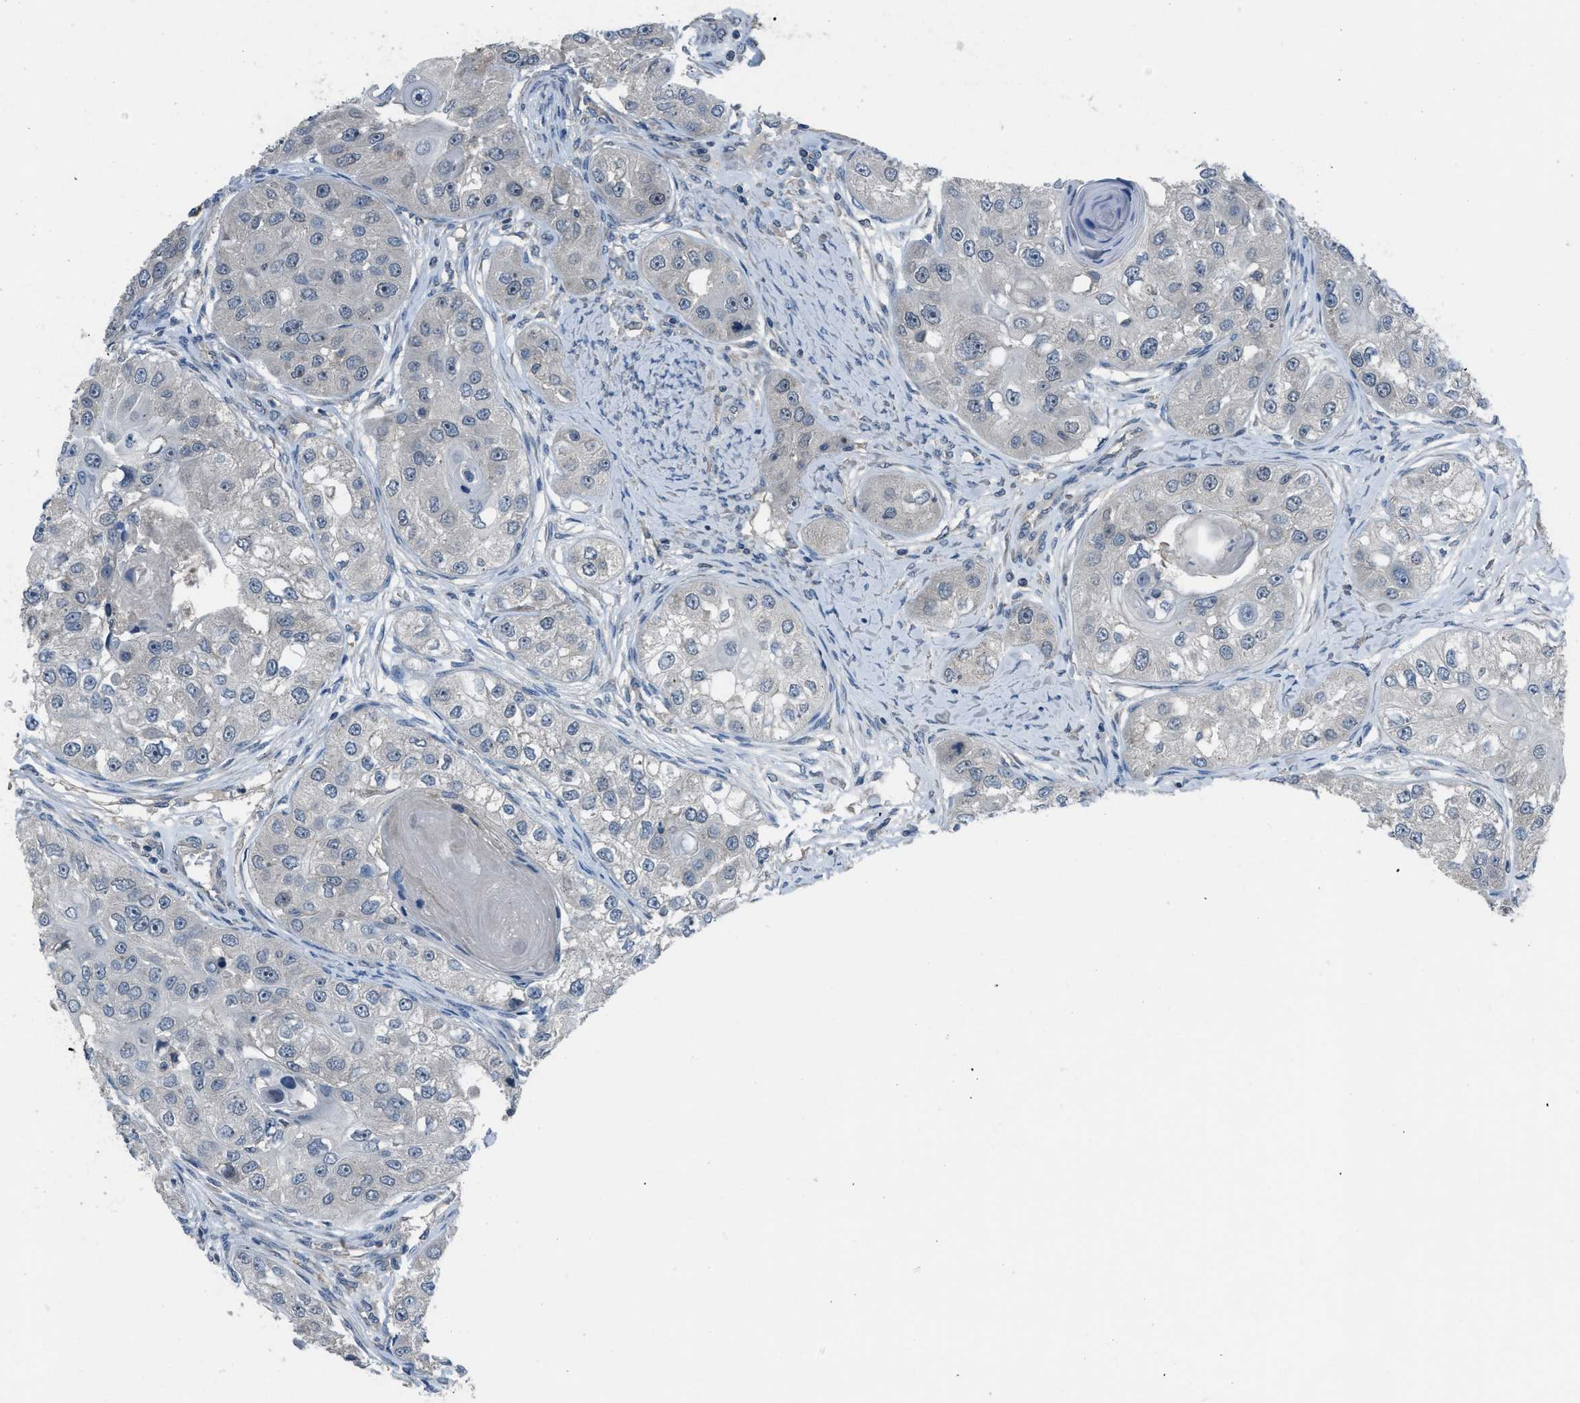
{"staining": {"intensity": "moderate", "quantity": "<25%", "location": "nuclear"}, "tissue": "head and neck cancer", "cell_type": "Tumor cells", "image_type": "cancer", "snomed": [{"axis": "morphology", "description": "Normal tissue, NOS"}, {"axis": "morphology", "description": "Squamous cell carcinoma, NOS"}, {"axis": "topography", "description": "Skeletal muscle"}, {"axis": "topography", "description": "Head-Neck"}], "caption": "The immunohistochemical stain labels moderate nuclear positivity in tumor cells of head and neck cancer tissue.", "gene": "MIS18A", "patient": {"sex": "male", "age": 51}}